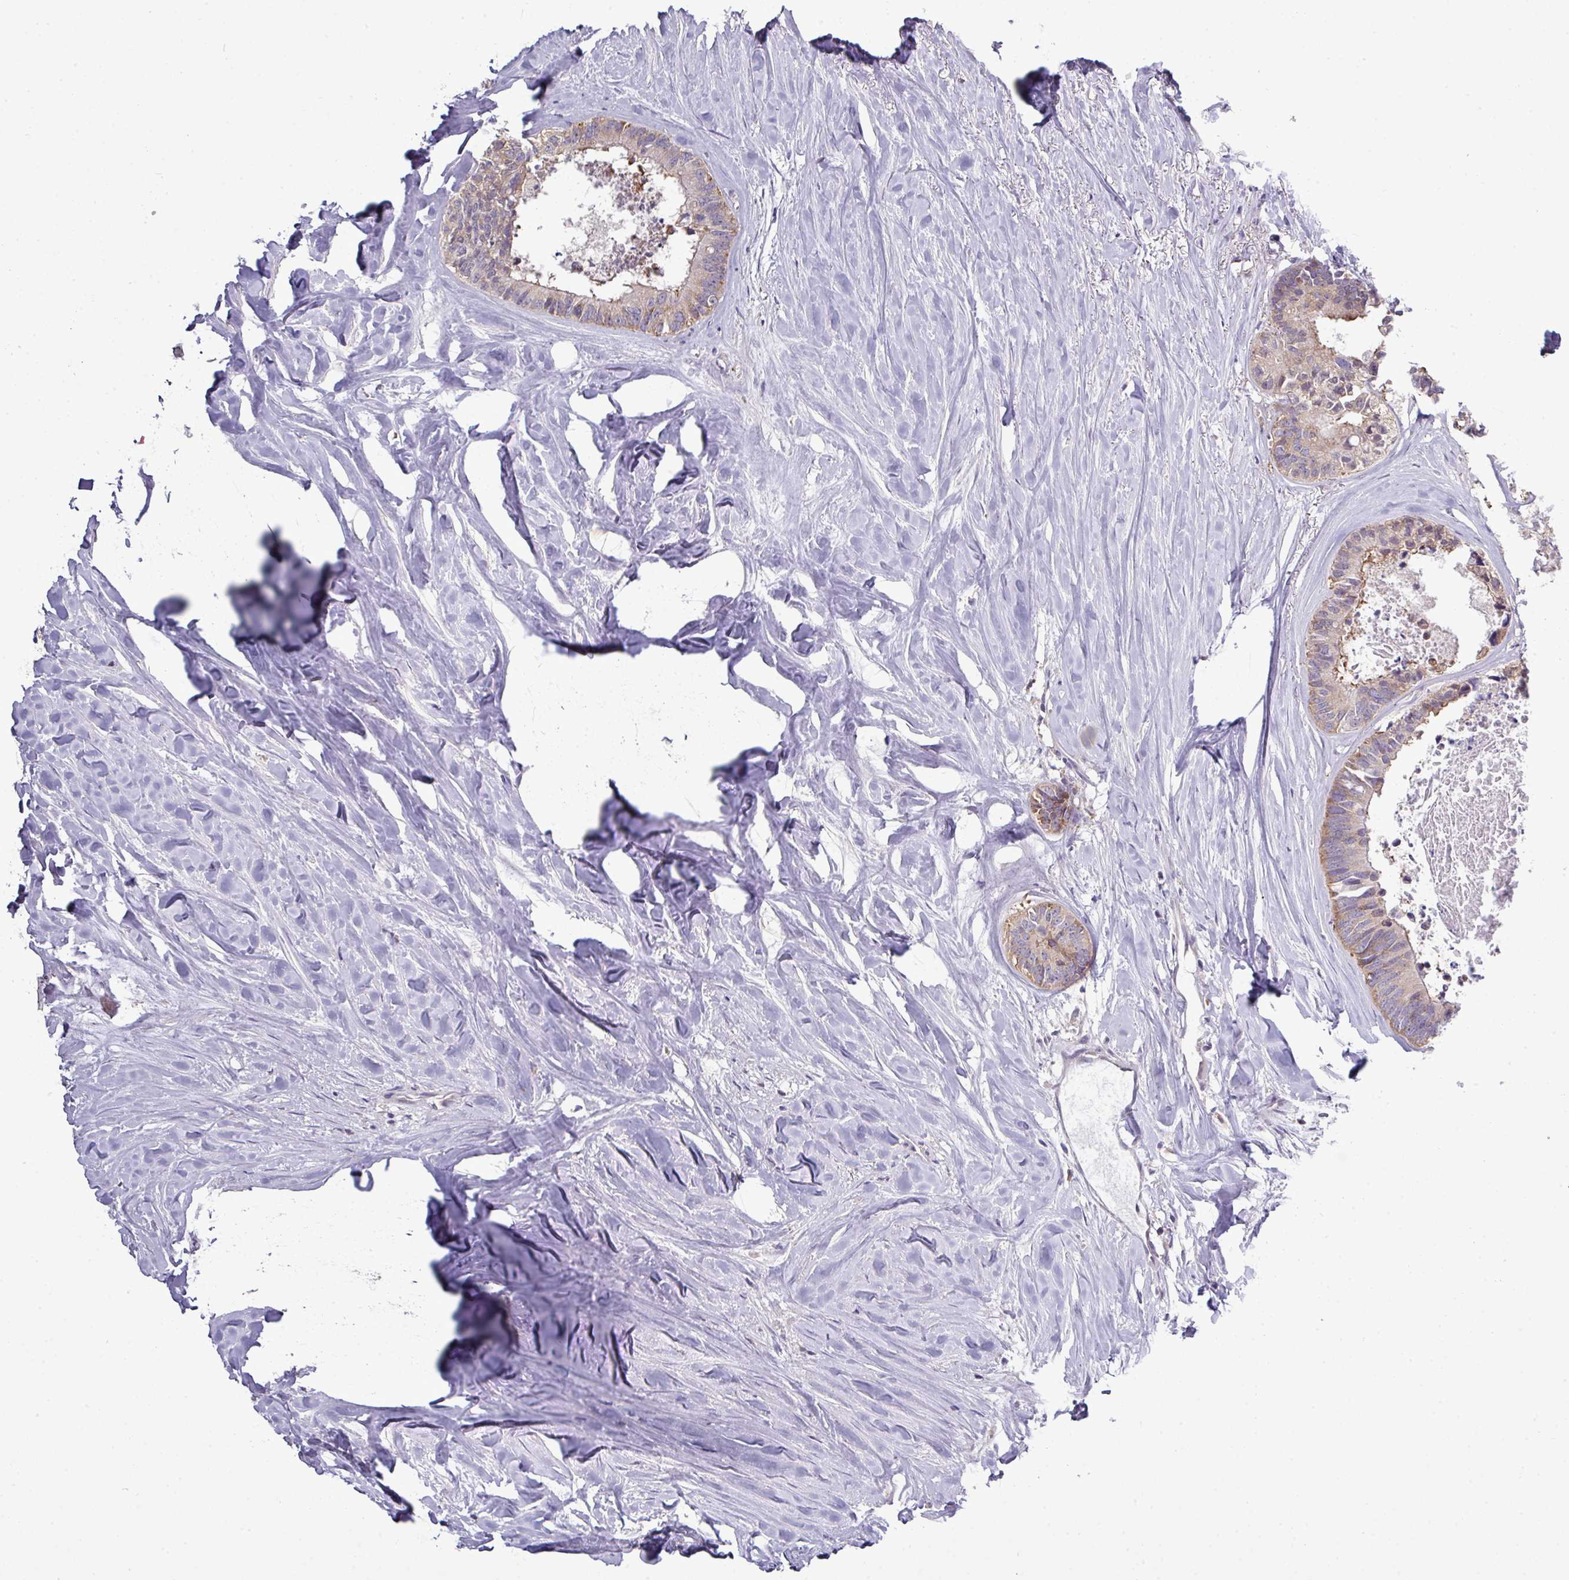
{"staining": {"intensity": "weak", "quantity": "25%-75%", "location": "cytoplasmic/membranous"}, "tissue": "colorectal cancer", "cell_type": "Tumor cells", "image_type": "cancer", "snomed": [{"axis": "morphology", "description": "Adenocarcinoma, NOS"}, {"axis": "topography", "description": "Colon"}, {"axis": "topography", "description": "Rectum"}], "caption": "Colorectal cancer was stained to show a protein in brown. There is low levels of weak cytoplasmic/membranous expression in approximately 25%-75% of tumor cells.", "gene": "AGAP5", "patient": {"sex": "male", "age": 57}}